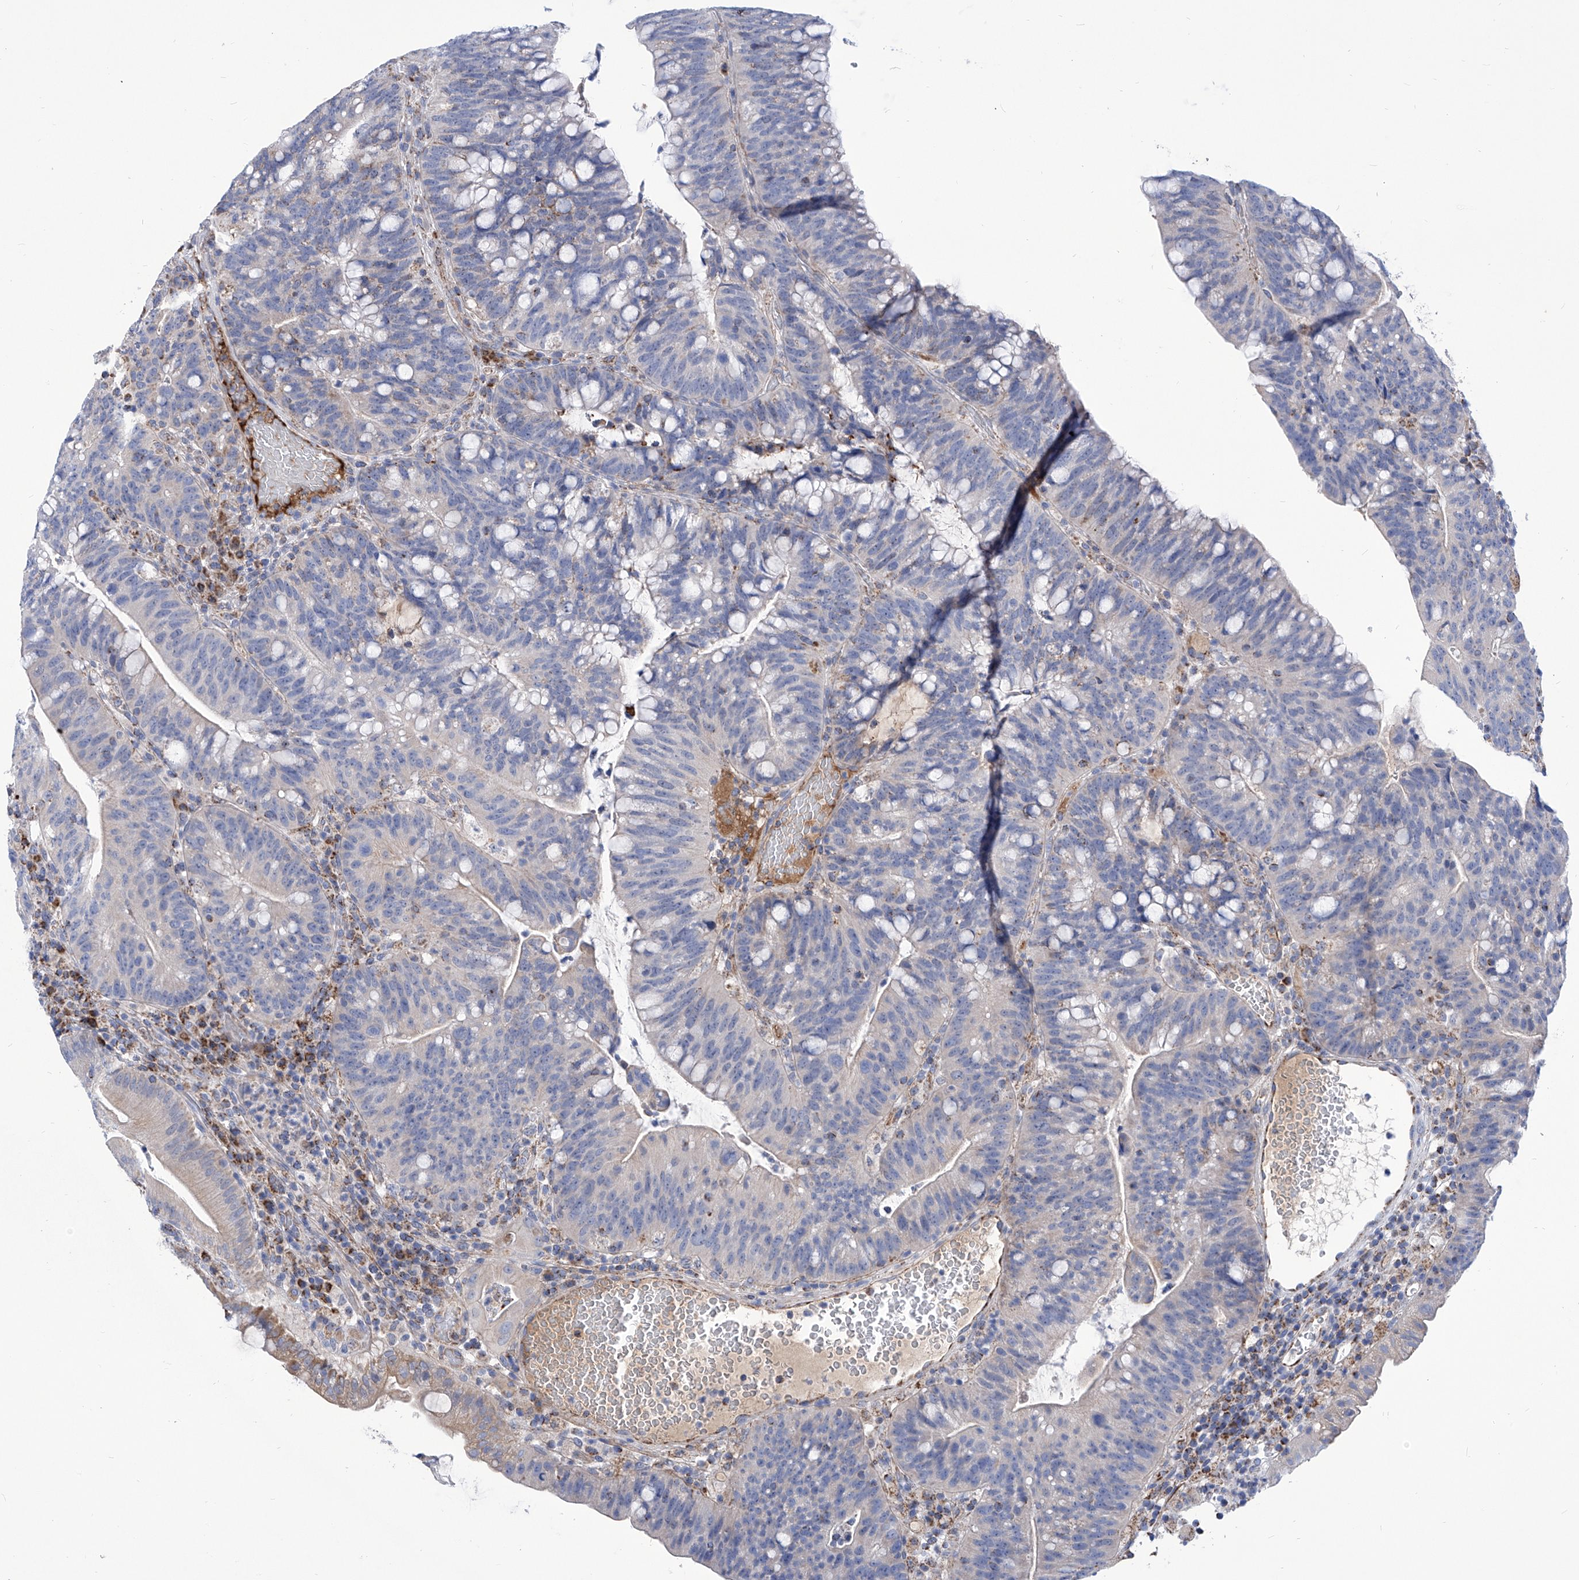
{"staining": {"intensity": "negative", "quantity": "none", "location": "none"}, "tissue": "colorectal cancer", "cell_type": "Tumor cells", "image_type": "cancer", "snomed": [{"axis": "morphology", "description": "Adenocarcinoma, NOS"}, {"axis": "topography", "description": "Colon"}], "caption": "The photomicrograph exhibits no significant positivity in tumor cells of colorectal adenocarcinoma. (Immunohistochemistry, brightfield microscopy, high magnification).", "gene": "SRBD1", "patient": {"sex": "female", "age": 66}}